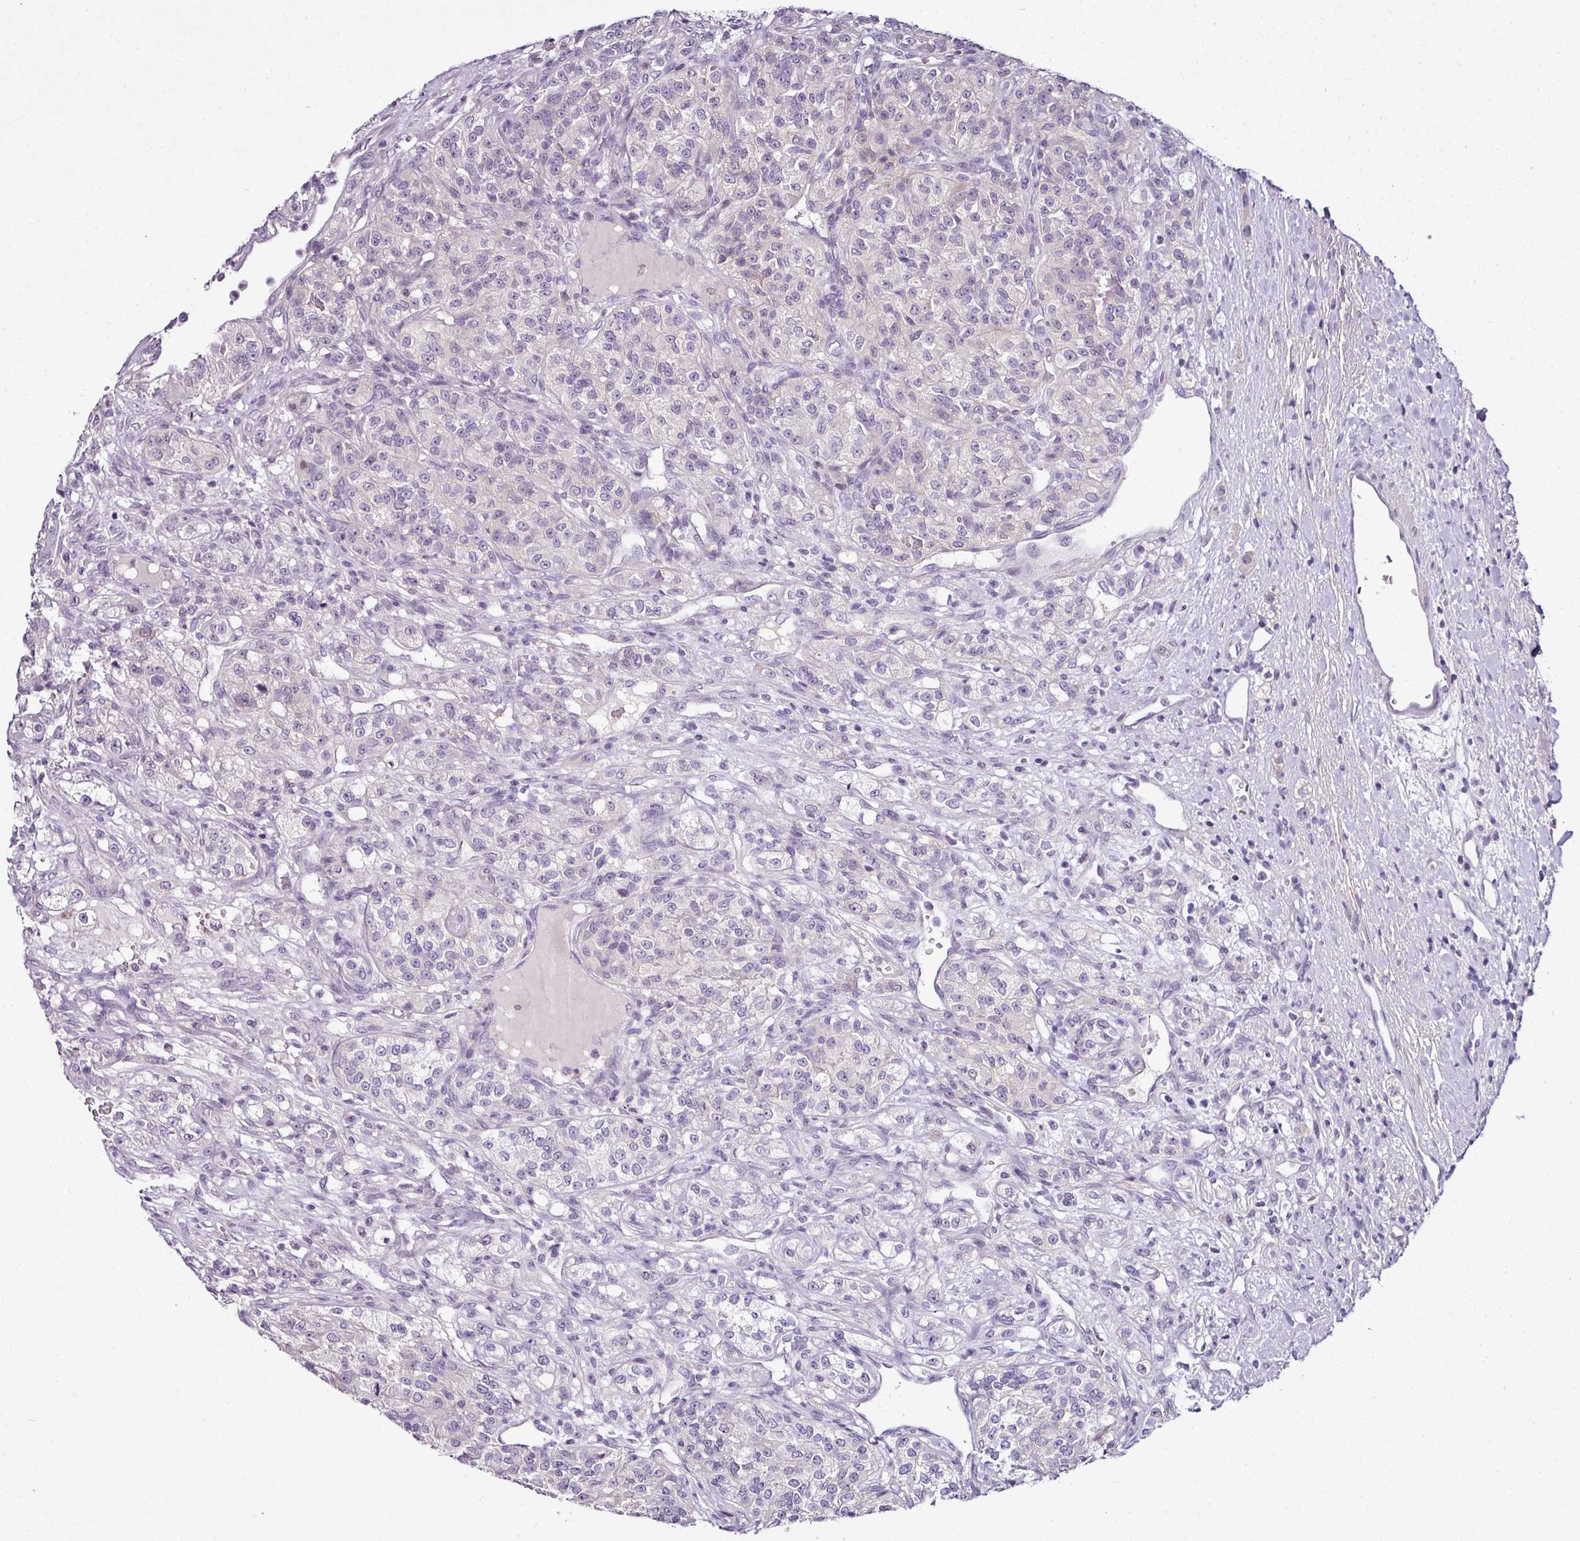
{"staining": {"intensity": "negative", "quantity": "none", "location": "none"}, "tissue": "renal cancer", "cell_type": "Tumor cells", "image_type": "cancer", "snomed": [{"axis": "morphology", "description": "Adenocarcinoma, NOS"}, {"axis": "topography", "description": "Kidney"}], "caption": "There is no significant positivity in tumor cells of renal cancer. The staining was performed using DAB (3,3'-diaminobenzidine) to visualize the protein expression in brown, while the nuclei were stained in blue with hematoxylin (Magnification: 20x).", "gene": "TEX30", "patient": {"sex": "female", "age": 63}}